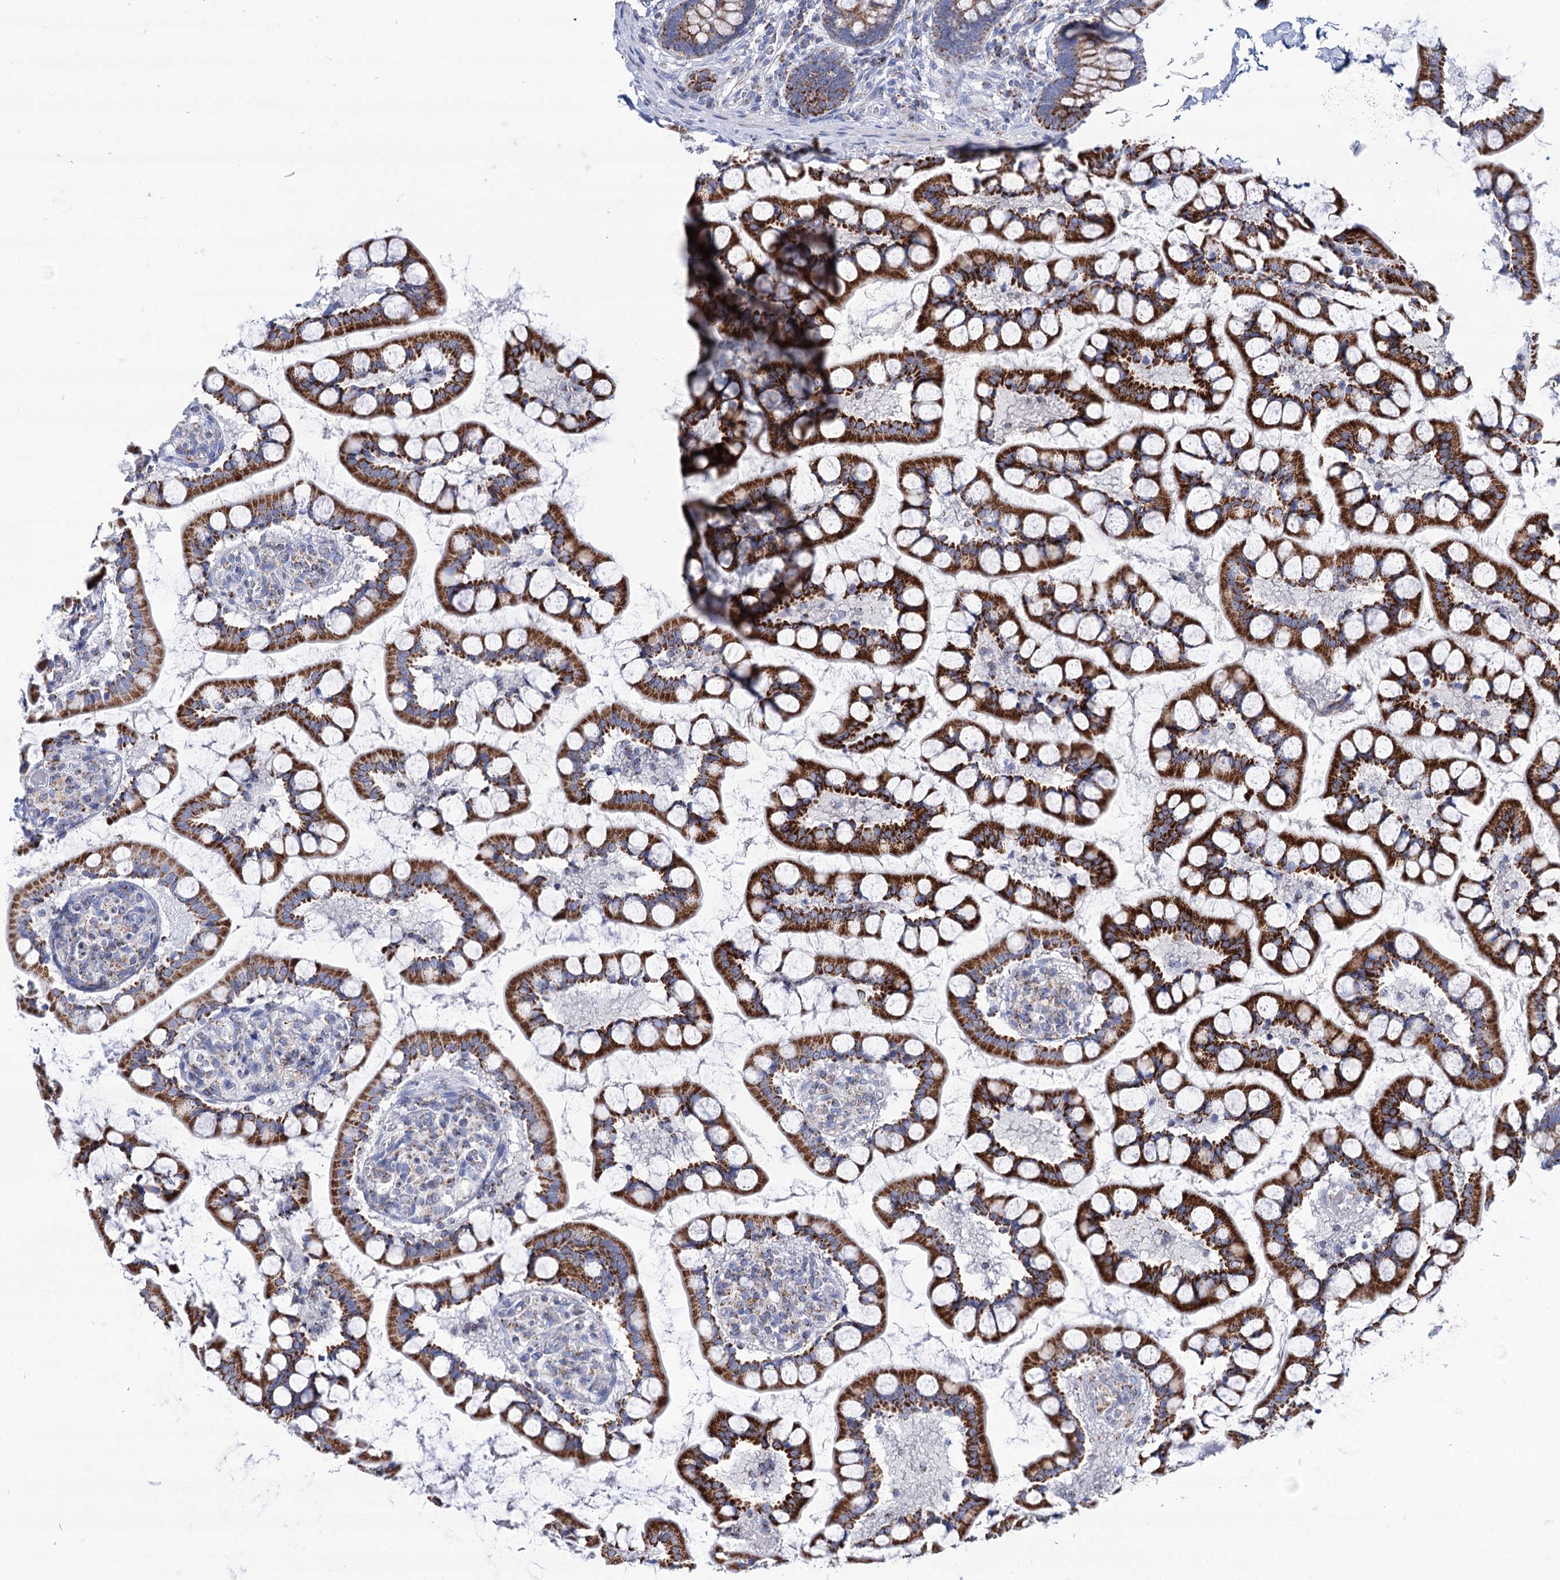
{"staining": {"intensity": "strong", "quantity": ">75%", "location": "cytoplasmic/membranous"}, "tissue": "small intestine", "cell_type": "Glandular cells", "image_type": "normal", "snomed": [{"axis": "morphology", "description": "Normal tissue, NOS"}, {"axis": "topography", "description": "Small intestine"}], "caption": "This micrograph demonstrates immunohistochemistry staining of unremarkable human small intestine, with high strong cytoplasmic/membranous expression in approximately >75% of glandular cells.", "gene": "UBASH3B", "patient": {"sex": "male", "age": 52}}